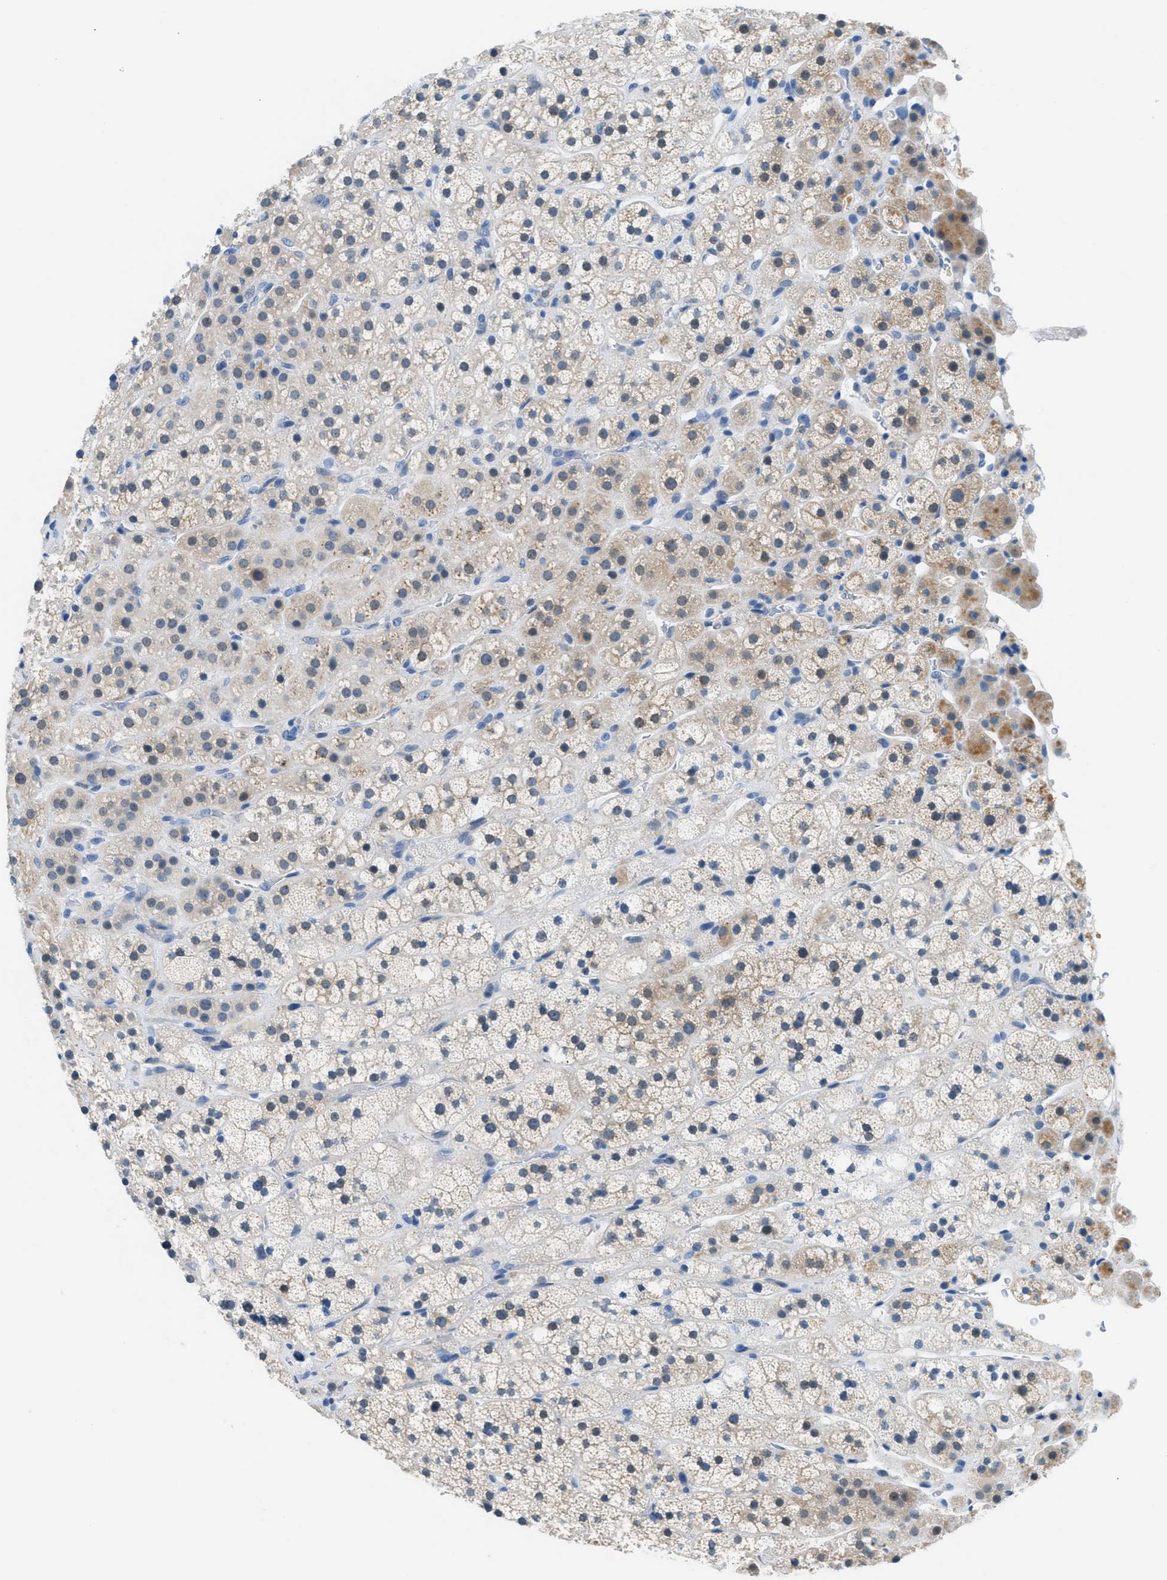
{"staining": {"intensity": "weak", "quantity": "<25%", "location": "cytoplasmic/membranous"}, "tissue": "adrenal gland", "cell_type": "Glandular cells", "image_type": "normal", "snomed": [{"axis": "morphology", "description": "Normal tissue, NOS"}, {"axis": "topography", "description": "Adrenal gland"}], "caption": "IHC histopathology image of unremarkable adrenal gland stained for a protein (brown), which exhibits no expression in glandular cells. (IHC, brightfield microscopy, high magnification).", "gene": "CLDN18", "patient": {"sex": "male", "age": 56}}